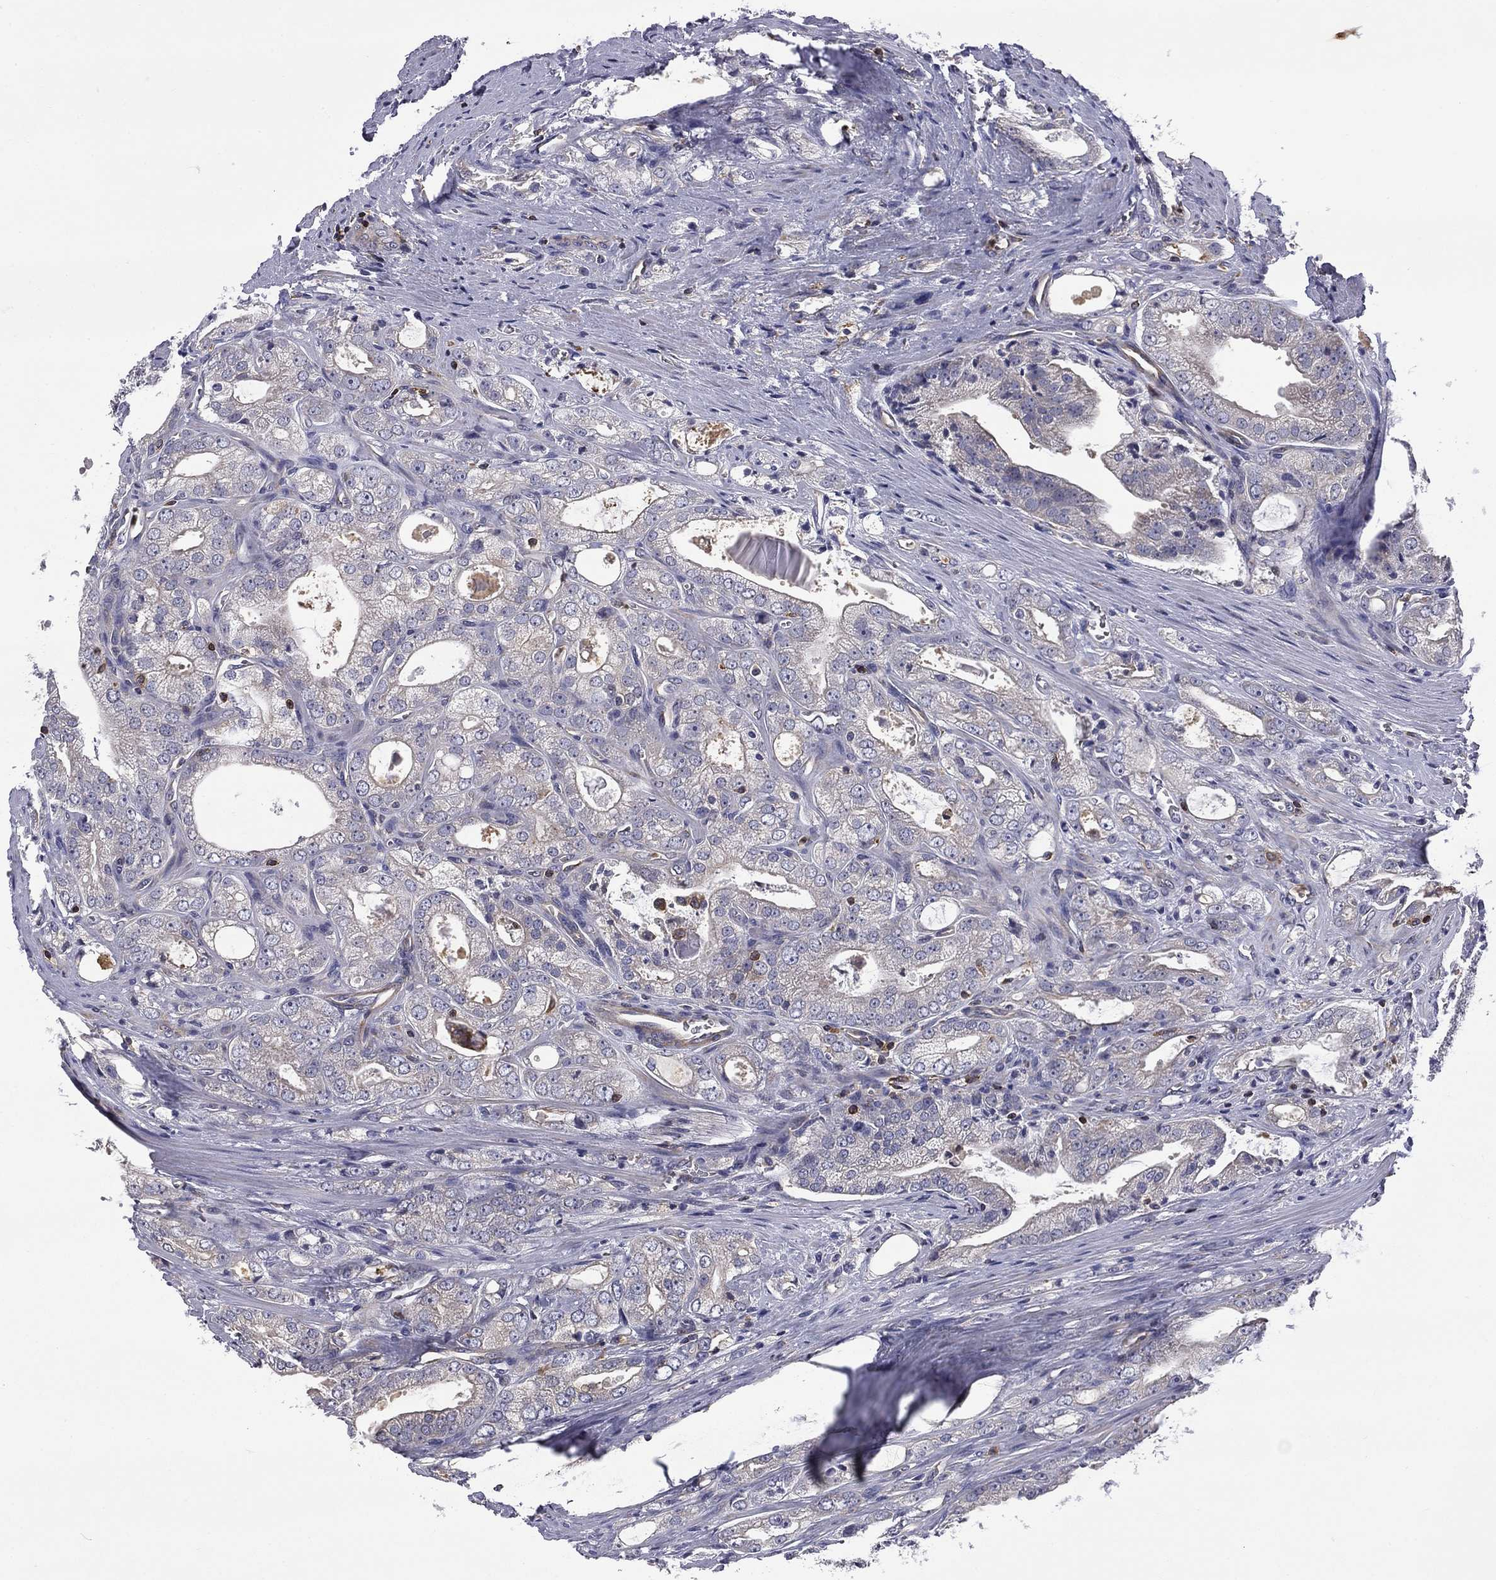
{"staining": {"intensity": "negative", "quantity": "none", "location": "none"}, "tissue": "prostate cancer", "cell_type": "Tumor cells", "image_type": "cancer", "snomed": [{"axis": "morphology", "description": "Adenocarcinoma, NOS"}, {"axis": "morphology", "description": "Adenocarcinoma, High grade"}, {"axis": "topography", "description": "Prostate"}], "caption": "High power microscopy micrograph of an immunohistochemistry photomicrograph of prostate cancer, revealing no significant expression in tumor cells.", "gene": "ARHGAP45", "patient": {"sex": "male", "age": 70}}